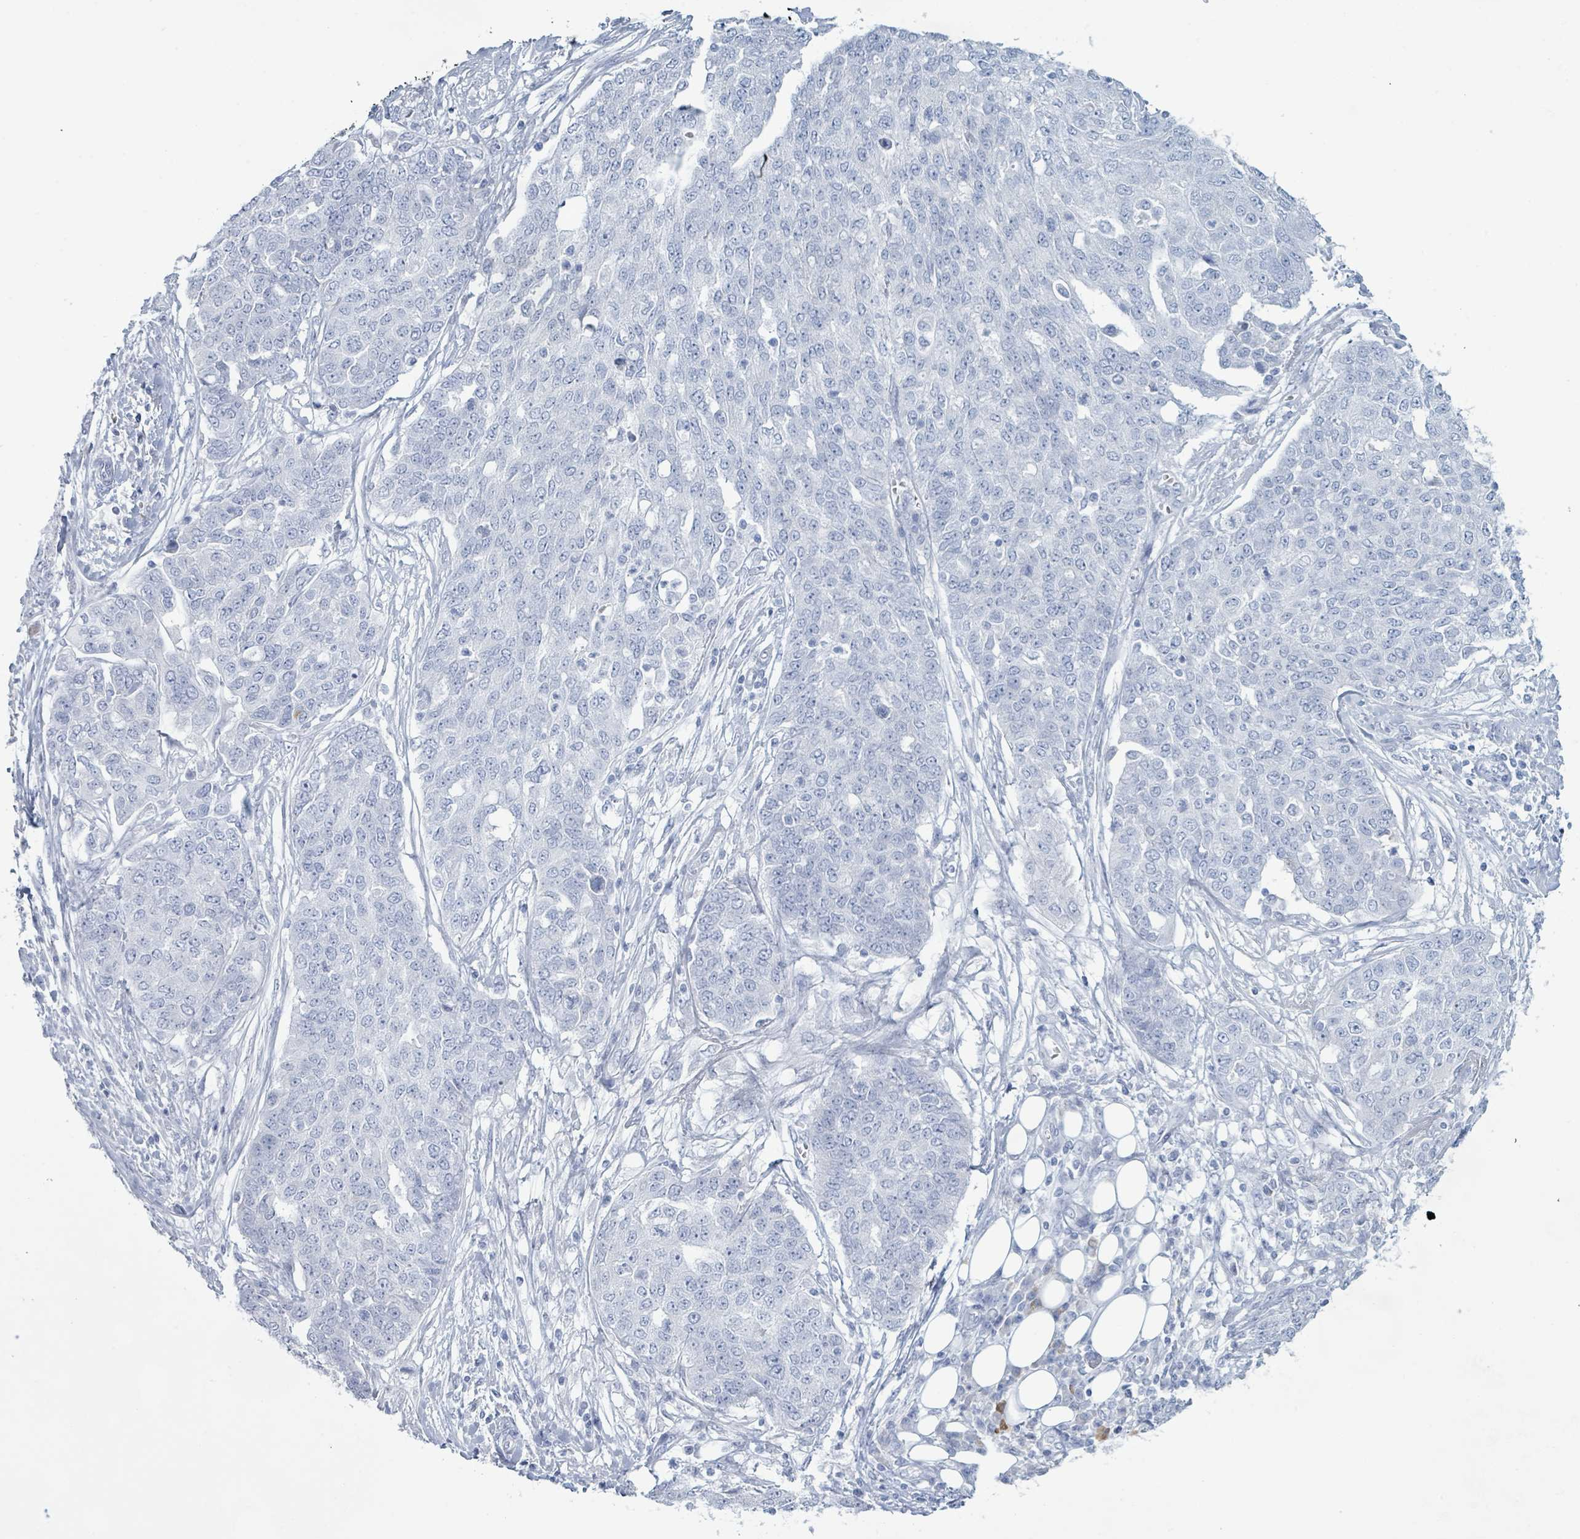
{"staining": {"intensity": "negative", "quantity": "none", "location": "none"}, "tissue": "ovarian cancer", "cell_type": "Tumor cells", "image_type": "cancer", "snomed": [{"axis": "morphology", "description": "Cystadenocarcinoma, serous, NOS"}, {"axis": "topography", "description": "Soft tissue"}, {"axis": "topography", "description": "Ovary"}], "caption": "Serous cystadenocarcinoma (ovarian) stained for a protein using immunohistochemistry displays no expression tumor cells.", "gene": "PGA3", "patient": {"sex": "female", "age": 57}}